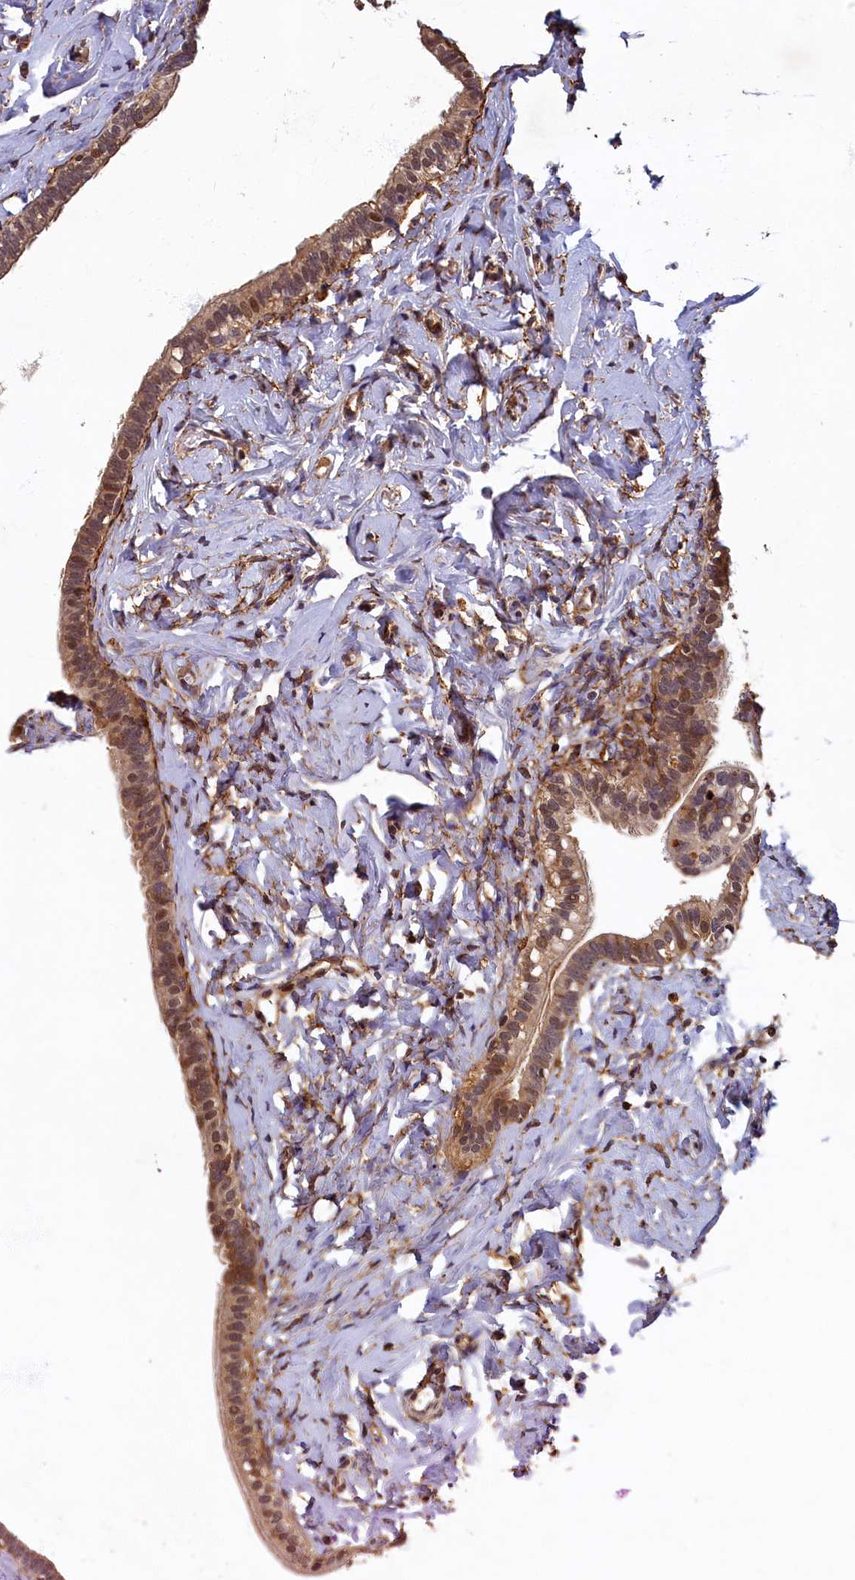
{"staining": {"intensity": "moderate", "quantity": "25%-75%", "location": "cytoplasmic/membranous,nuclear"}, "tissue": "fallopian tube", "cell_type": "Glandular cells", "image_type": "normal", "snomed": [{"axis": "morphology", "description": "Normal tissue, NOS"}, {"axis": "topography", "description": "Fallopian tube"}], "caption": "Glandular cells demonstrate medium levels of moderate cytoplasmic/membranous,nuclear staining in approximately 25%-75% of cells in normal human fallopian tube.", "gene": "LCMT2", "patient": {"sex": "female", "age": 66}}